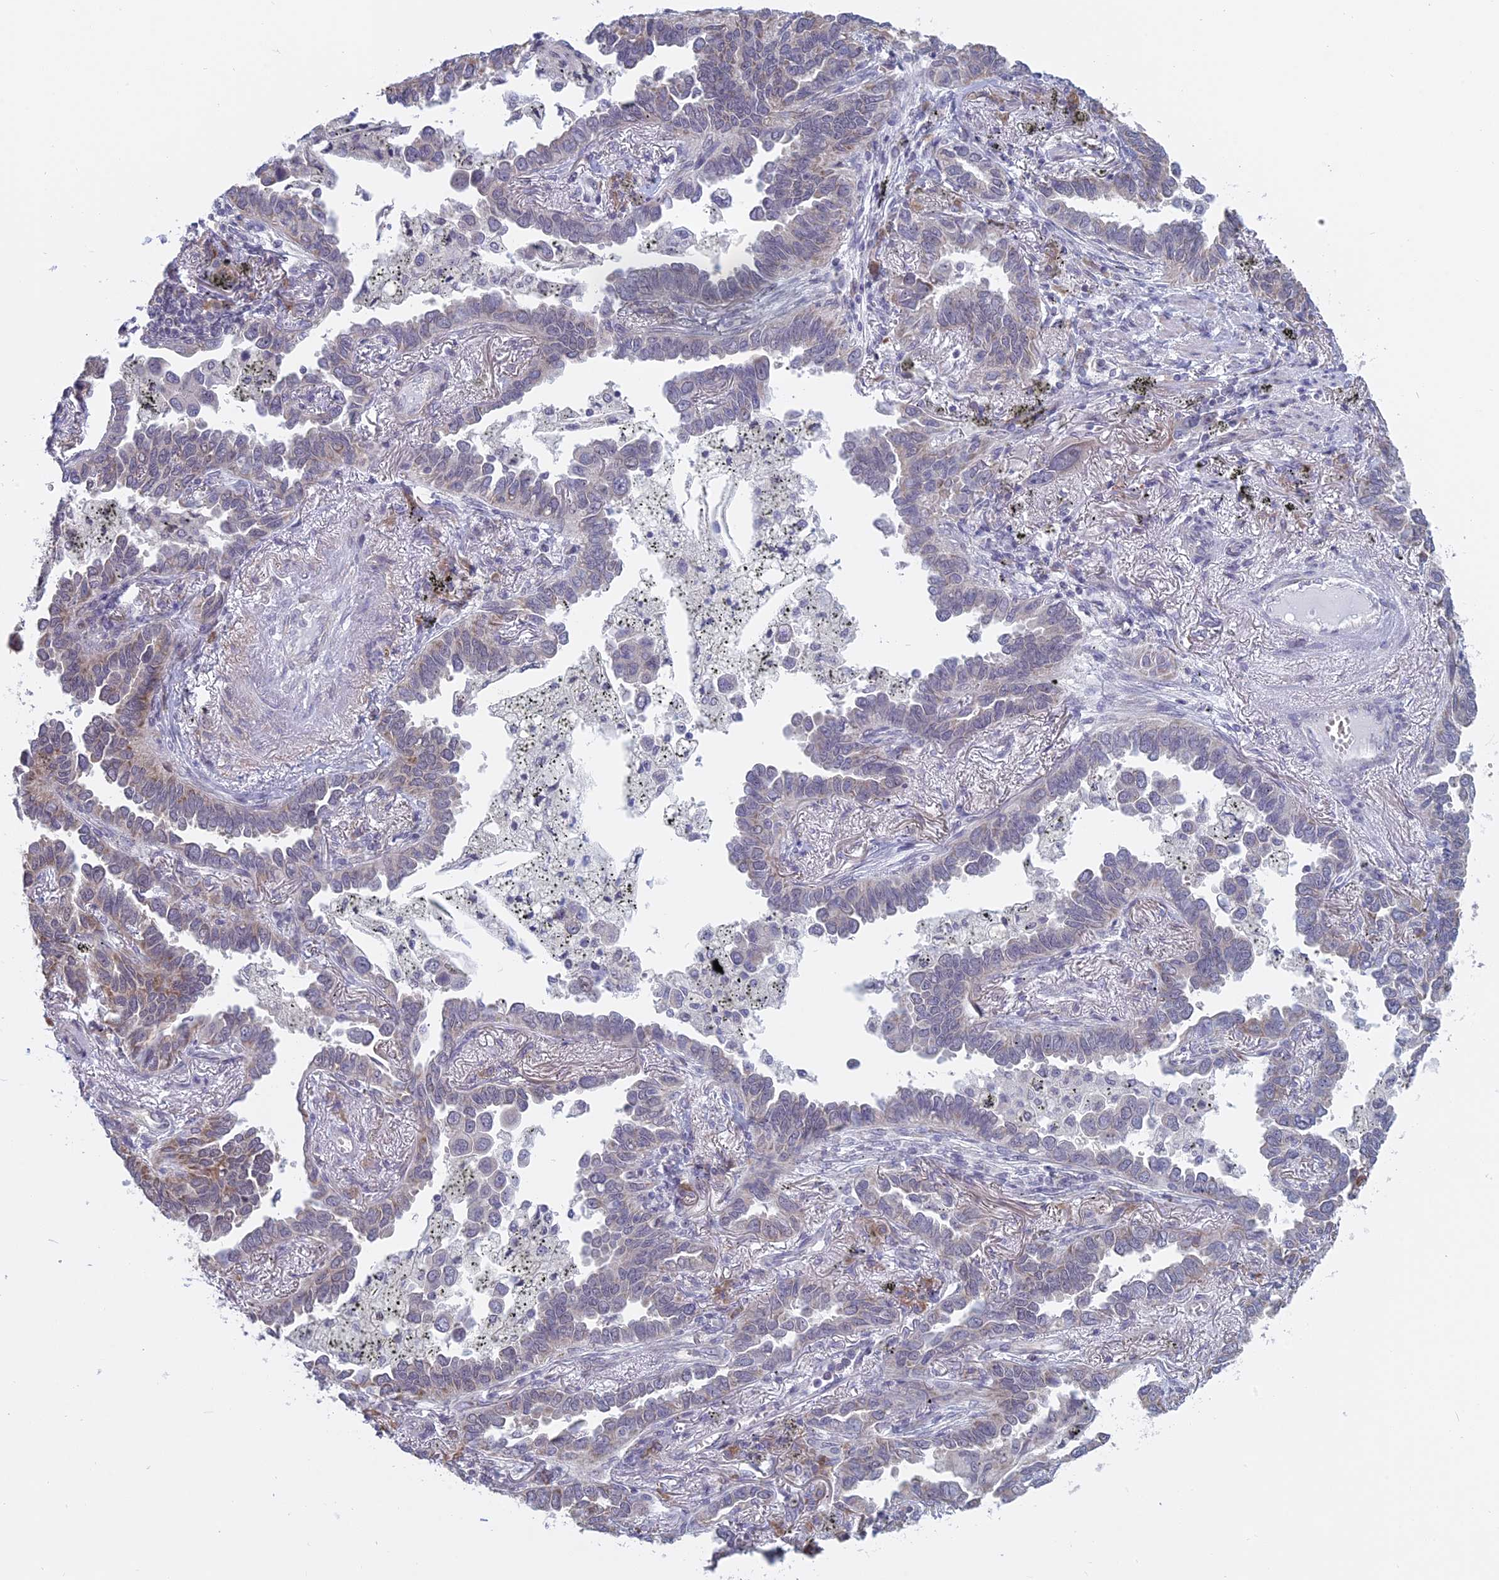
{"staining": {"intensity": "weak", "quantity": "<25%", "location": "cytoplasmic/membranous"}, "tissue": "lung cancer", "cell_type": "Tumor cells", "image_type": "cancer", "snomed": [{"axis": "morphology", "description": "Adenocarcinoma, NOS"}, {"axis": "topography", "description": "Lung"}], "caption": "Lung cancer was stained to show a protein in brown. There is no significant staining in tumor cells. (DAB IHC with hematoxylin counter stain).", "gene": "RPS19BP1", "patient": {"sex": "male", "age": 67}}